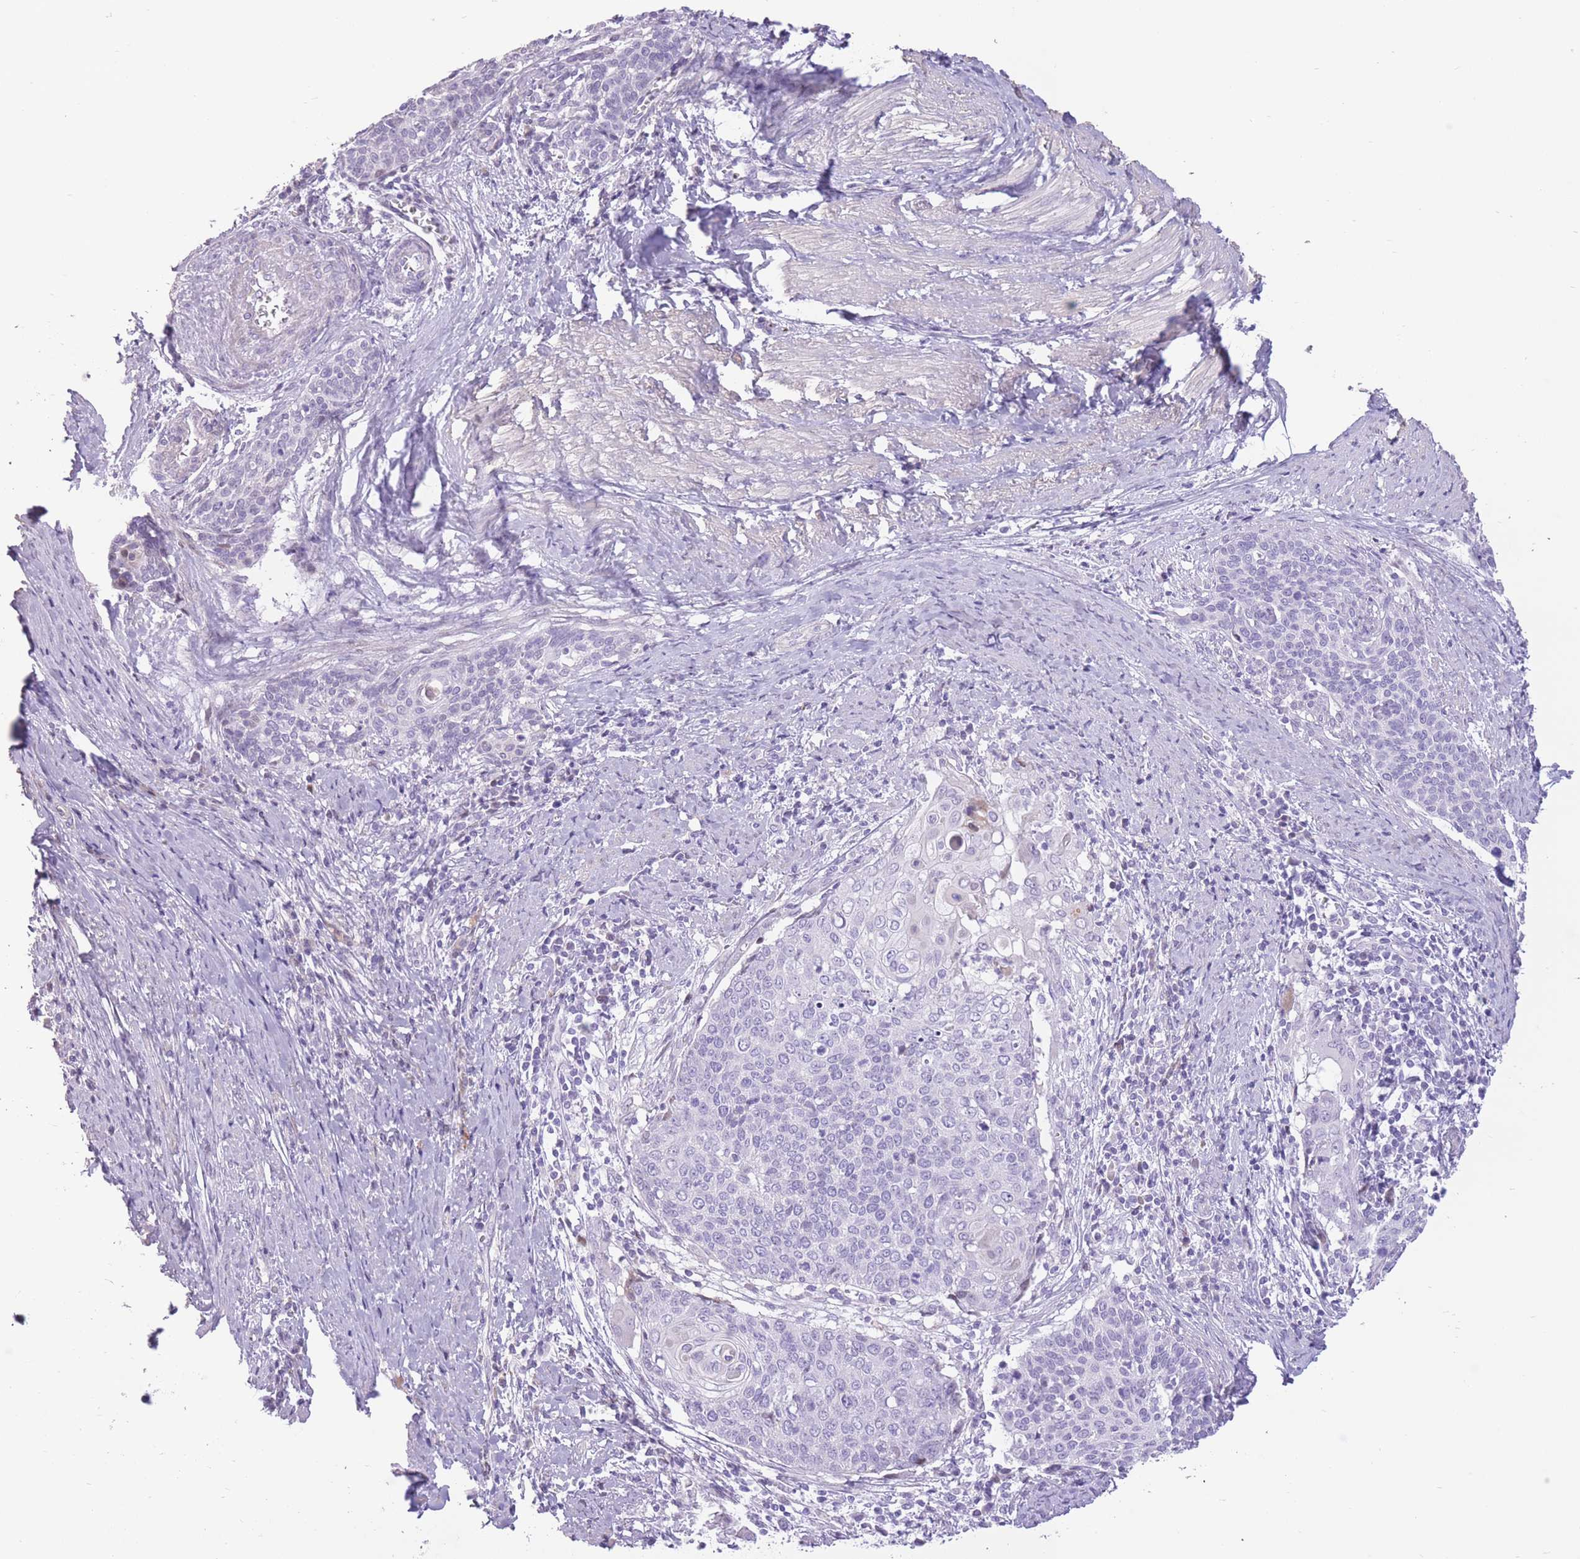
{"staining": {"intensity": "negative", "quantity": "none", "location": "none"}, "tissue": "cervical cancer", "cell_type": "Tumor cells", "image_type": "cancer", "snomed": [{"axis": "morphology", "description": "Squamous cell carcinoma, NOS"}, {"axis": "topography", "description": "Cervix"}], "caption": "The image shows no significant expression in tumor cells of cervical cancer (squamous cell carcinoma).", "gene": "WDR70", "patient": {"sex": "female", "age": 39}}